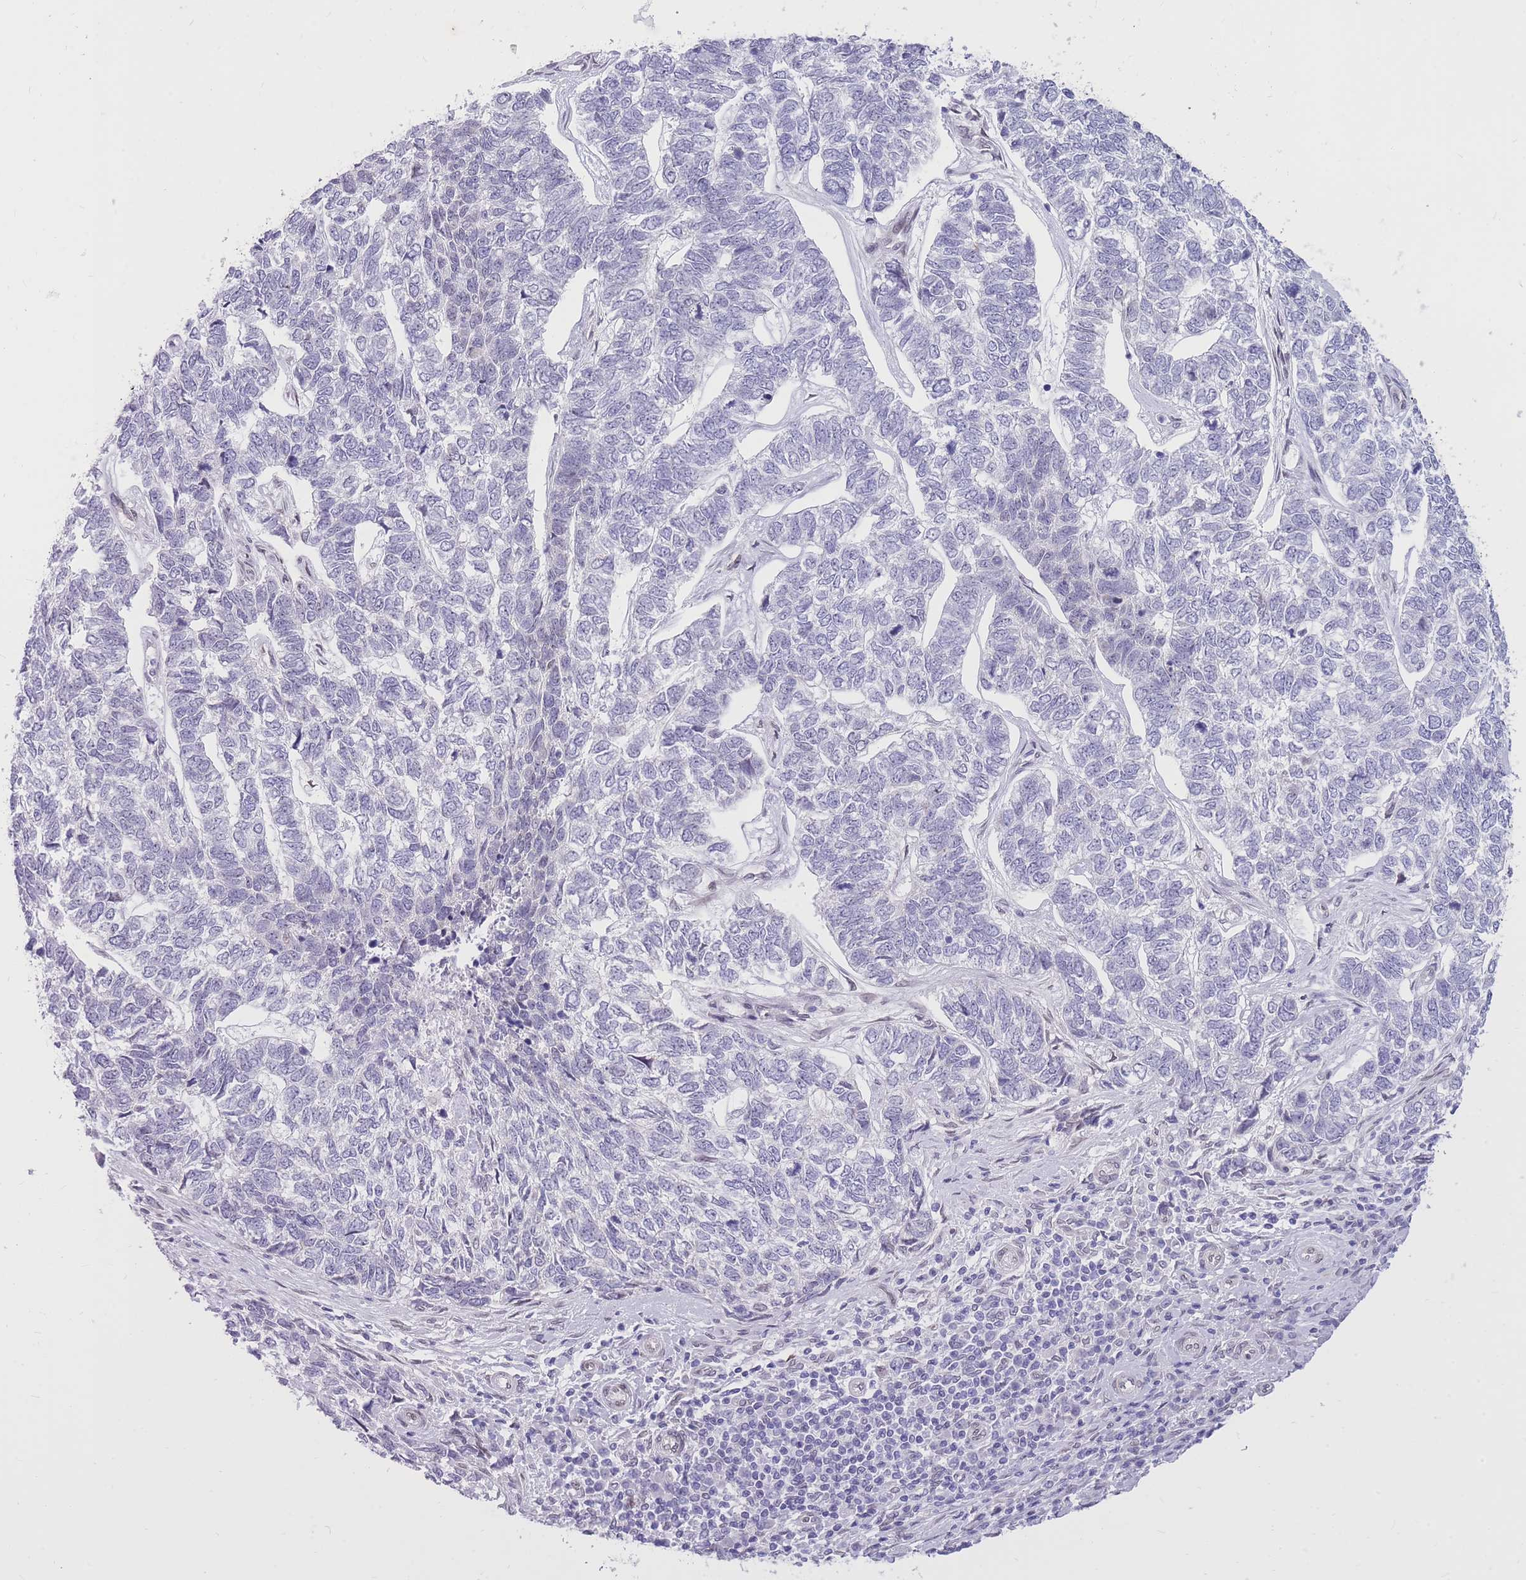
{"staining": {"intensity": "negative", "quantity": "none", "location": "none"}, "tissue": "skin cancer", "cell_type": "Tumor cells", "image_type": "cancer", "snomed": [{"axis": "morphology", "description": "Basal cell carcinoma"}, {"axis": "topography", "description": "Skin"}], "caption": "A histopathology image of skin cancer stained for a protein displays no brown staining in tumor cells.", "gene": "HOOK2", "patient": {"sex": "female", "age": 65}}